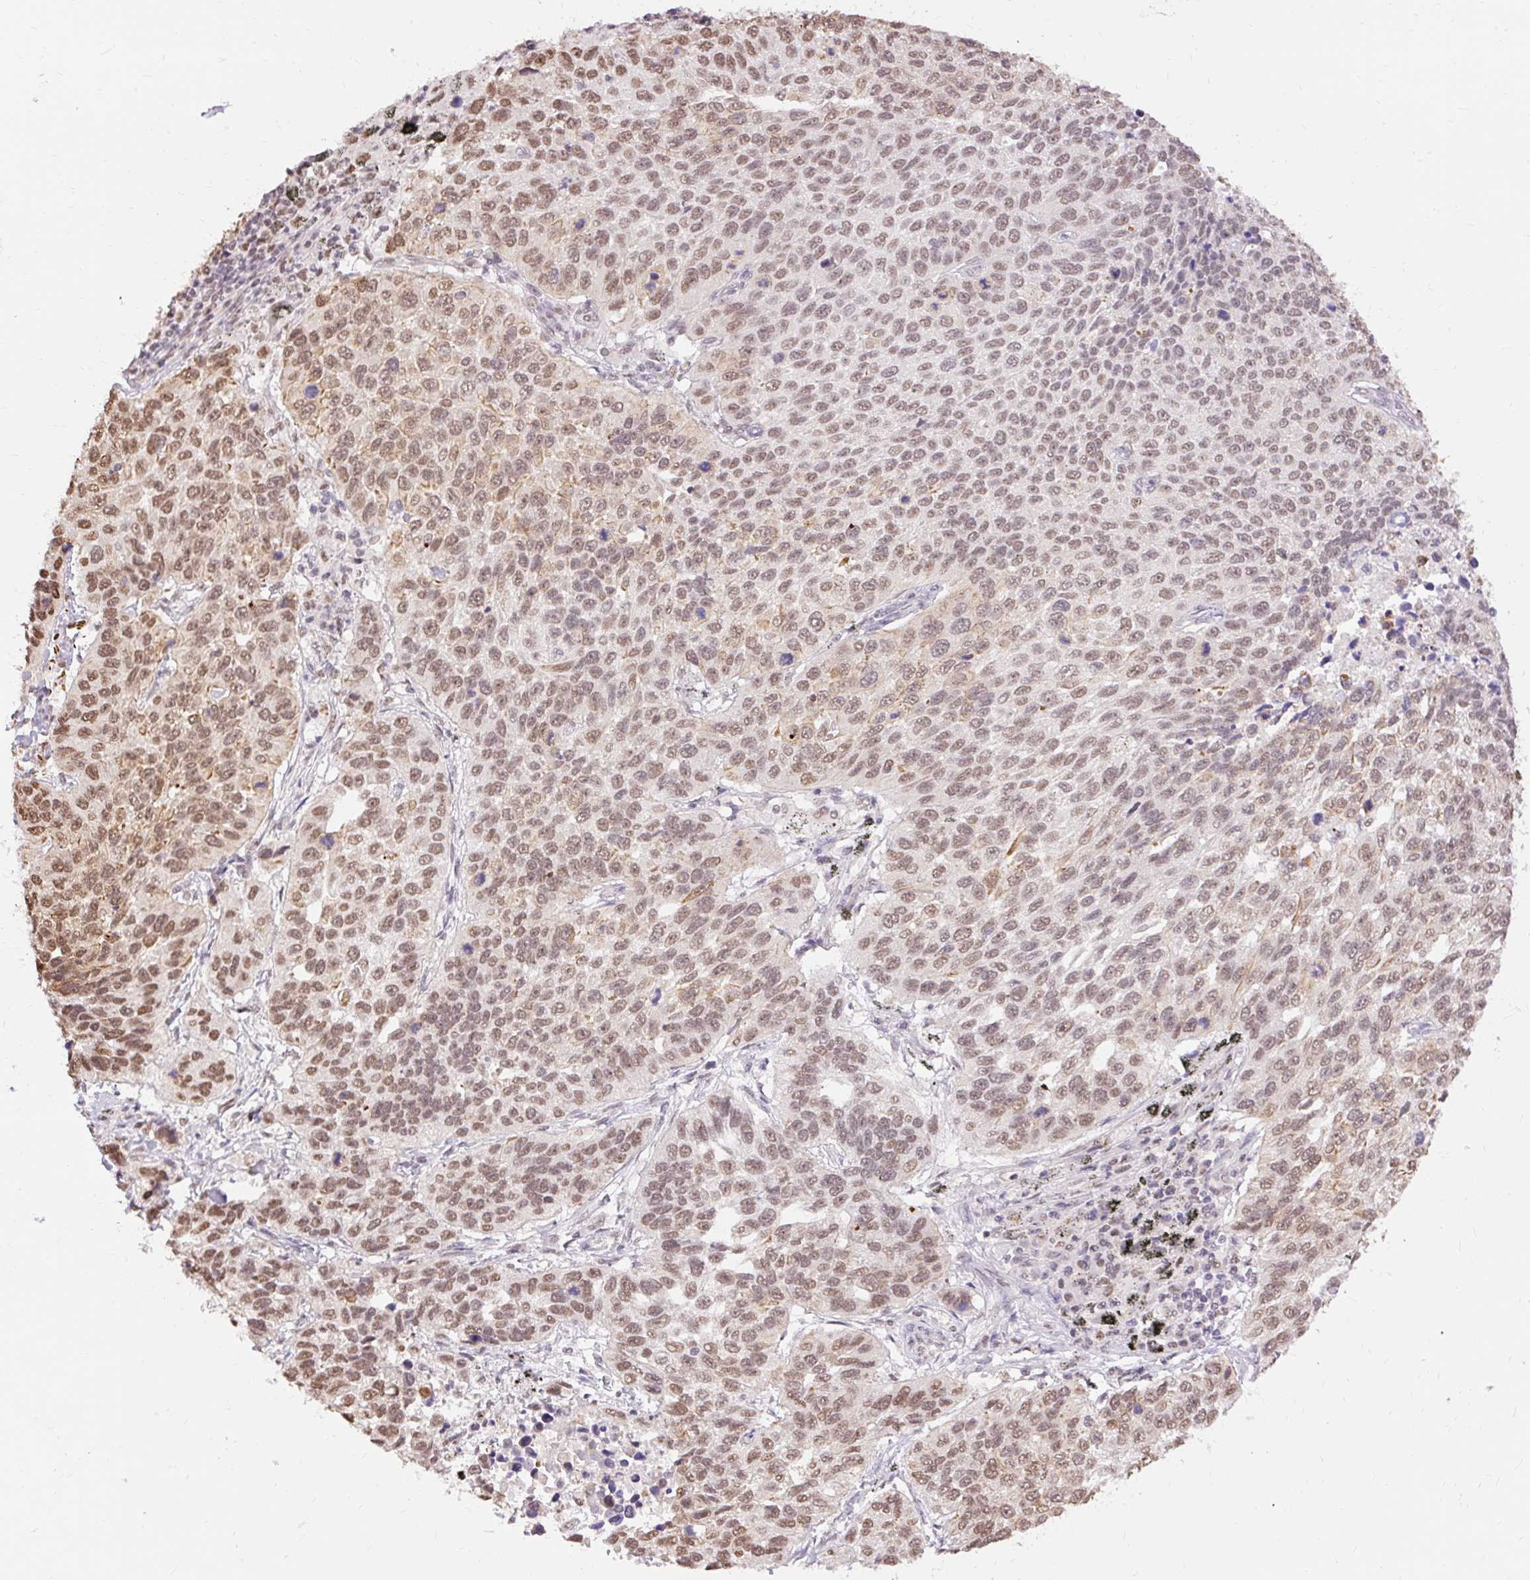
{"staining": {"intensity": "moderate", "quantity": "25%-75%", "location": "cytoplasmic/membranous,nuclear"}, "tissue": "lung cancer", "cell_type": "Tumor cells", "image_type": "cancer", "snomed": [{"axis": "morphology", "description": "Squamous cell carcinoma, NOS"}, {"axis": "topography", "description": "Lung"}], "caption": "Protein positivity by immunohistochemistry shows moderate cytoplasmic/membranous and nuclear staining in approximately 25%-75% of tumor cells in squamous cell carcinoma (lung).", "gene": "NPIPB12", "patient": {"sex": "male", "age": 62}}